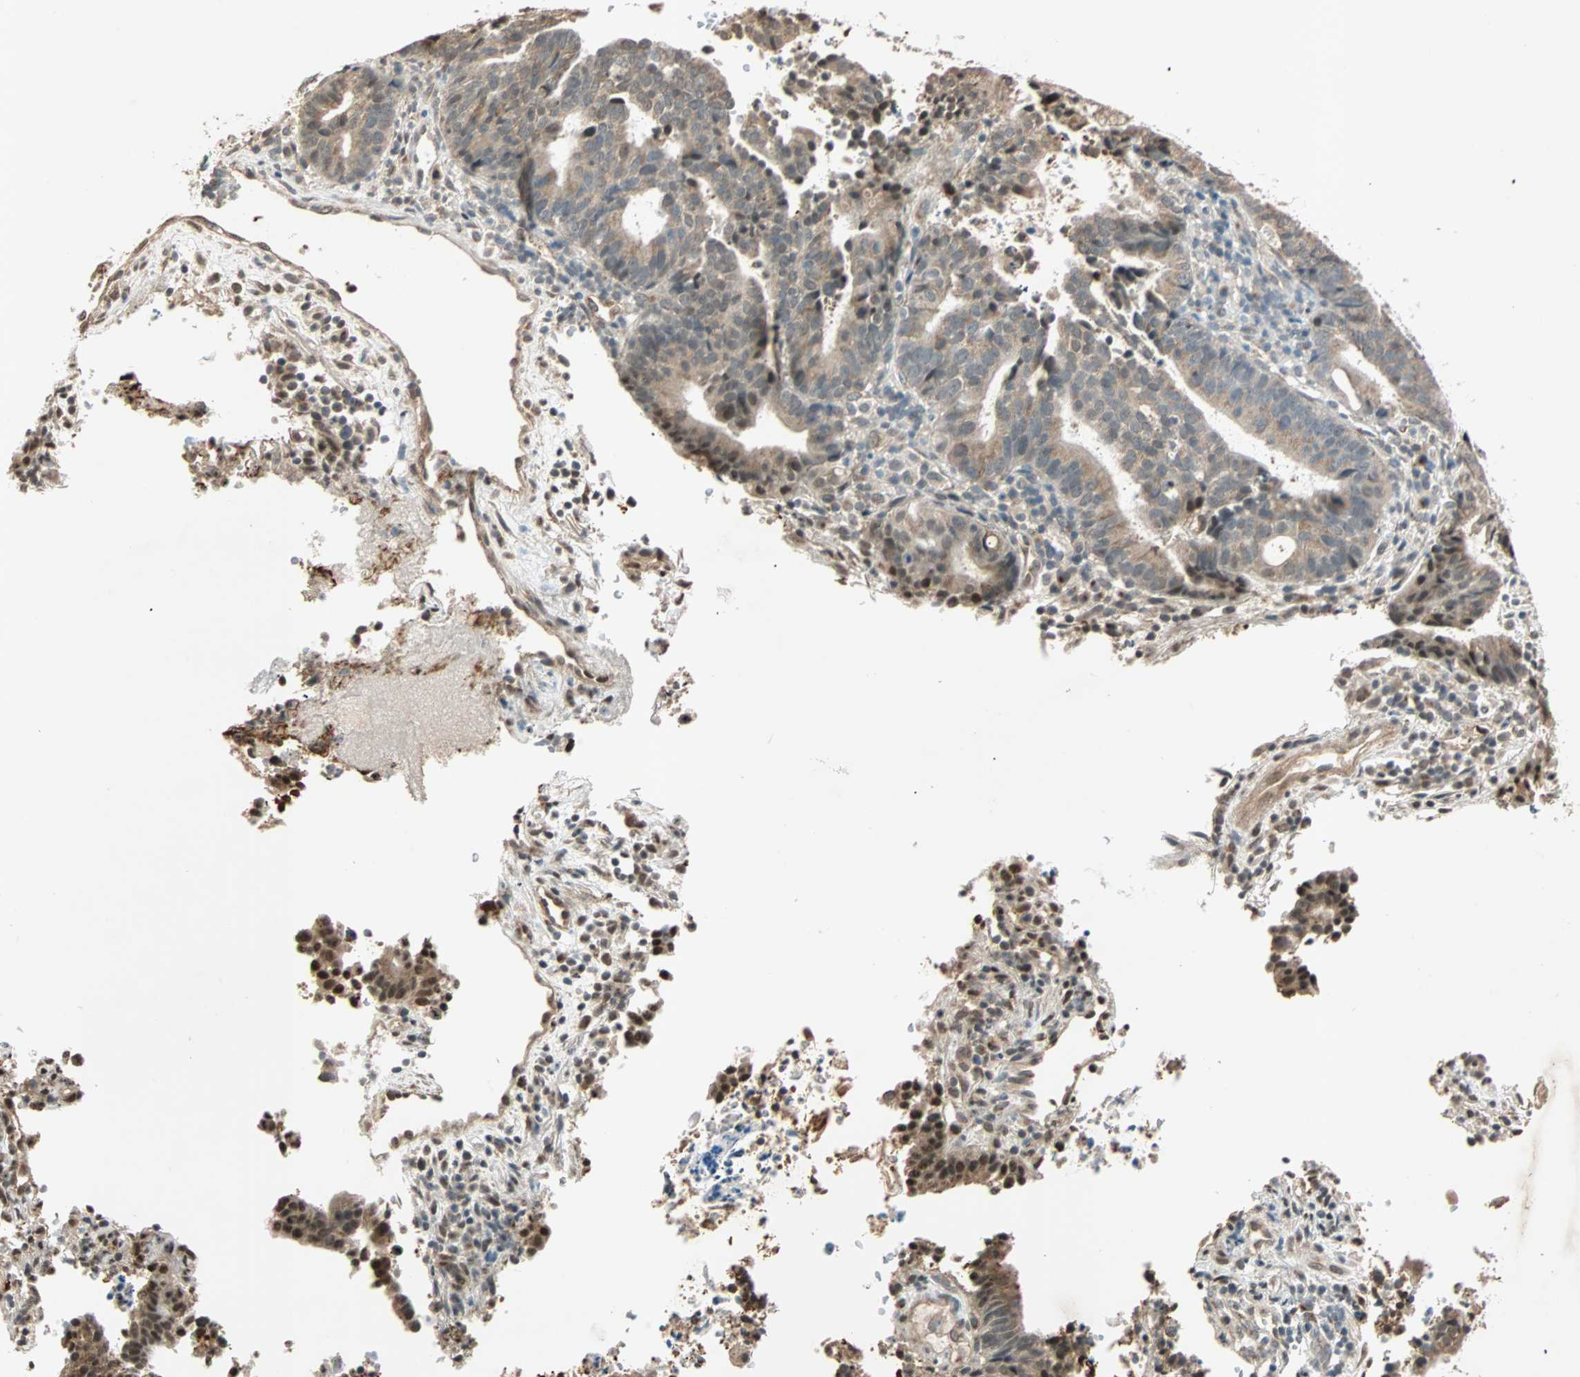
{"staining": {"intensity": "weak", "quantity": "25%-75%", "location": "cytoplasmic/membranous"}, "tissue": "endometrial cancer", "cell_type": "Tumor cells", "image_type": "cancer", "snomed": [{"axis": "morphology", "description": "Adenocarcinoma, NOS"}, {"axis": "topography", "description": "Uterus"}], "caption": "This photomicrograph exhibits immunohistochemistry (IHC) staining of adenocarcinoma (endometrial), with low weak cytoplasmic/membranous staining in approximately 25%-75% of tumor cells.", "gene": "PRDM2", "patient": {"sex": "female", "age": 83}}